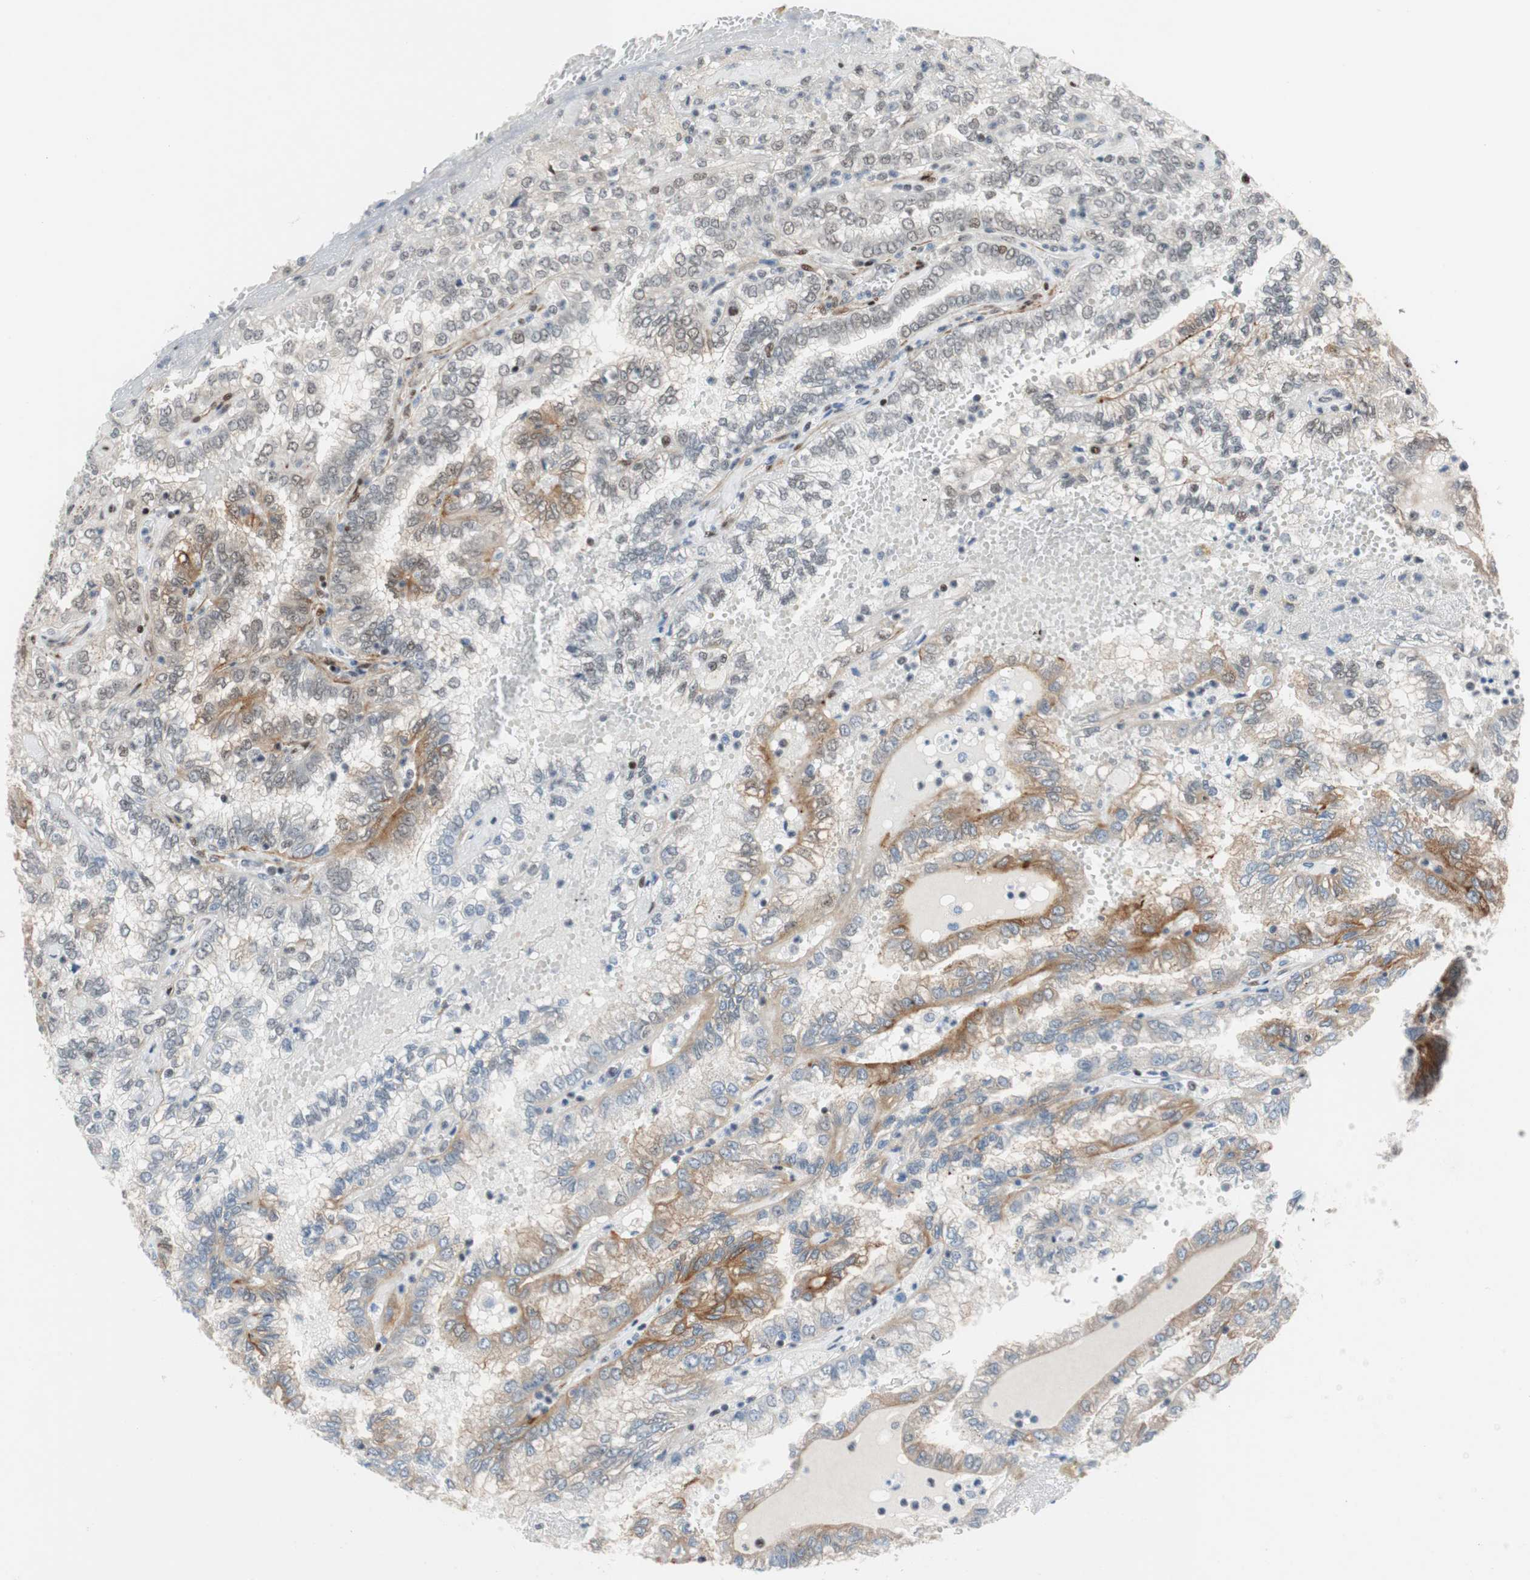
{"staining": {"intensity": "moderate", "quantity": "<25%", "location": "cytoplasmic/membranous"}, "tissue": "renal cancer", "cell_type": "Tumor cells", "image_type": "cancer", "snomed": [{"axis": "morphology", "description": "Inflammation, NOS"}, {"axis": "morphology", "description": "Adenocarcinoma, NOS"}, {"axis": "topography", "description": "Kidney"}], "caption": "Human adenocarcinoma (renal) stained for a protein (brown) shows moderate cytoplasmic/membranous positive positivity in approximately <25% of tumor cells.", "gene": "FBXO44", "patient": {"sex": "male", "age": 68}}